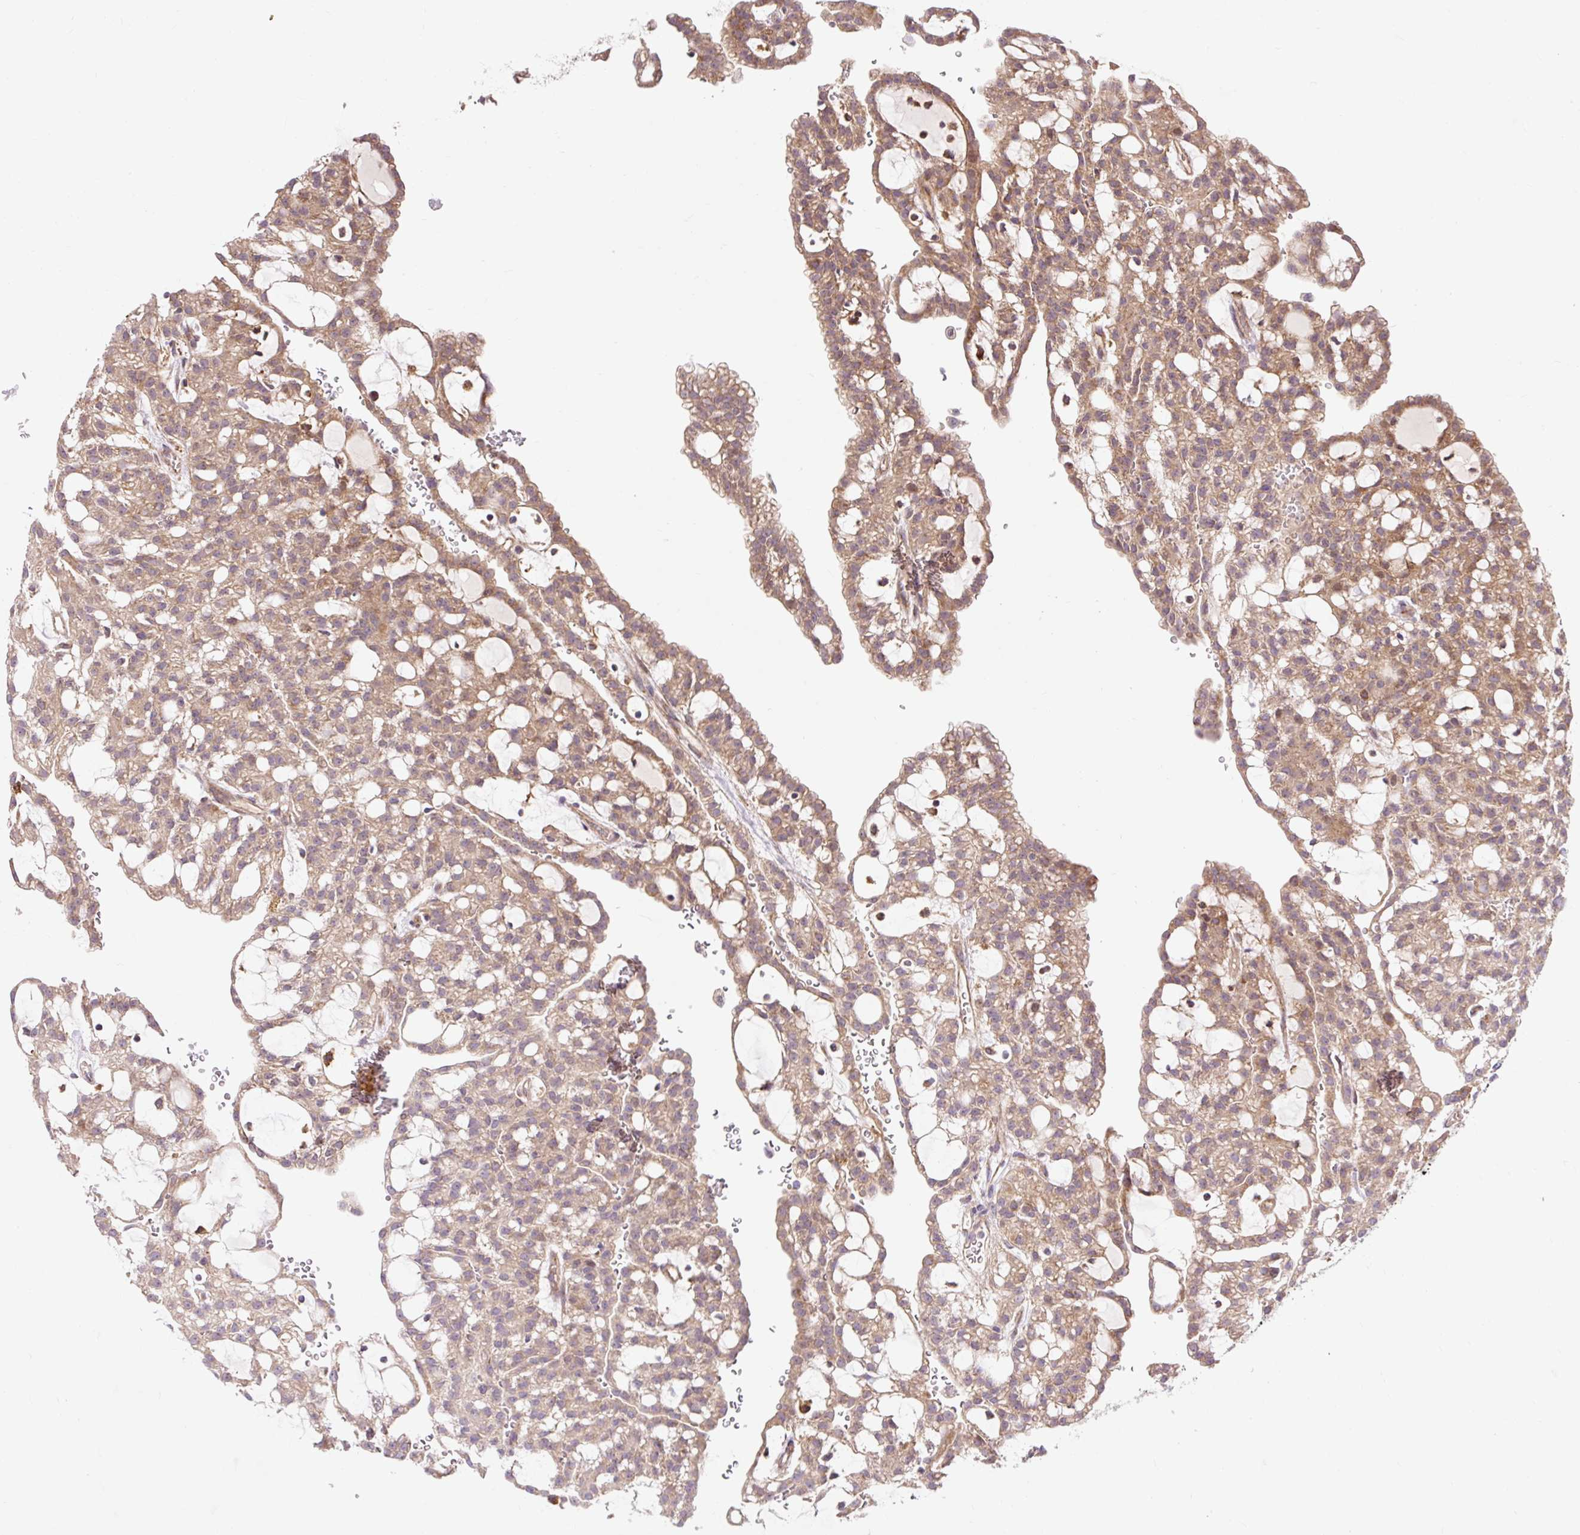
{"staining": {"intensity": "moderate", "quantity": ">75%", "location": "cytoplasmic/membranous"}, "tissue": "renal cancer", "cell_type": "Tumor cells", "image_type": "cancer", "snomed": [{"axis": "morphology", "description": "Adenocarcinoma, NOS"}, {"axis": "topography", "description": "Kidney"}], "caption": "An image showing moderate cytoplasmic/membranous staining in about >75% of tumor cells in renal adenocarcinoma, as visualized by brown immunohistochemical staining.", "gene": "TRIAP1", "patient": {"sex": "male", "age": 63}}